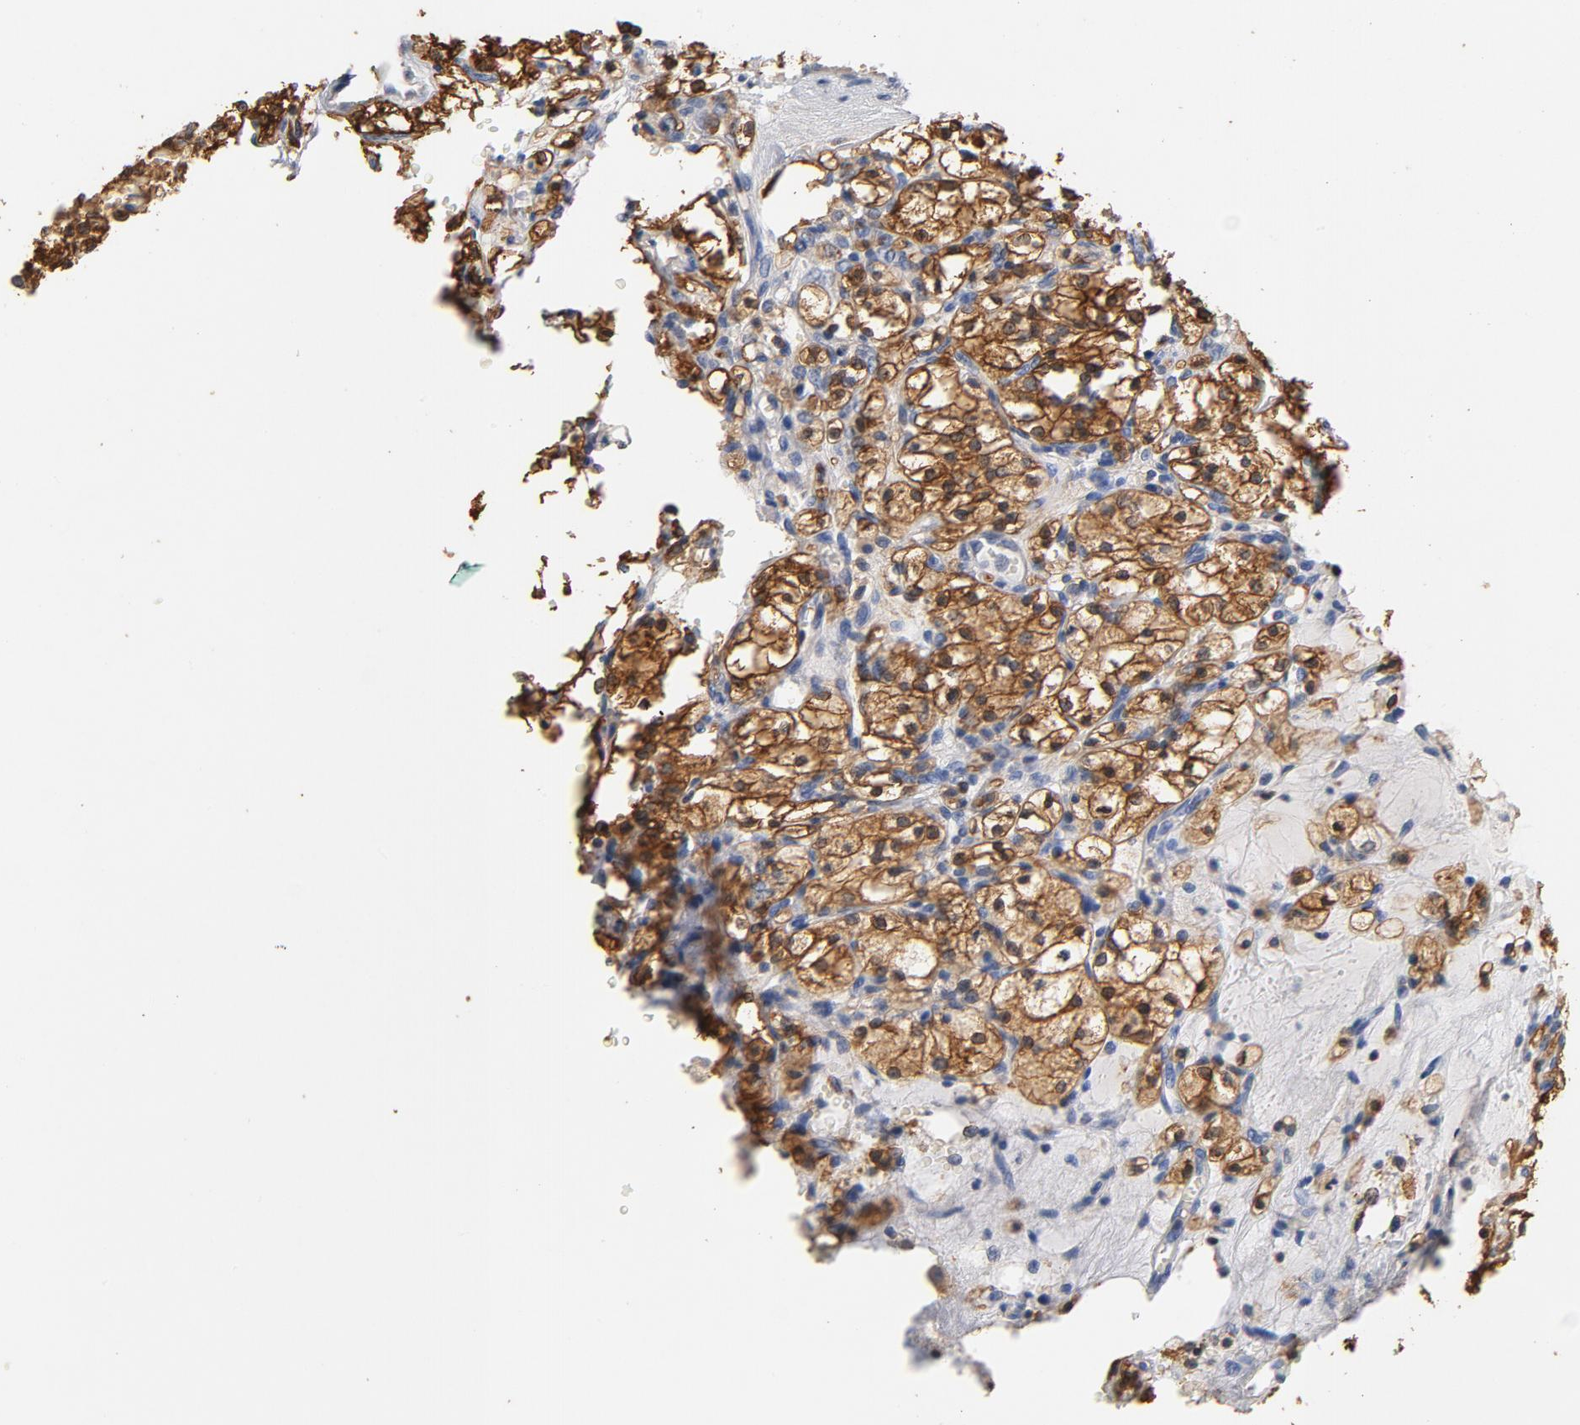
{"staining": {"intensity": "moderate", "quantity": ">75%", "location": "cytoplasmic/membranous"}, "tissue": "renal cancer", "cell_type": "Tumor cells", "image_type": "cancer", "snomed": [{"axis": "morphology", "description": "Adenocarcinoma, NOS"}, {"axis": "topography", "description": "Kidney"}], "caption": "Moderate cytoplasmic/membranous protein expression is appreciated in approximately >75% of tumor cells in renal cancer.", "gene": "EZR", "patient": {"sex": "female", "age": 83}}